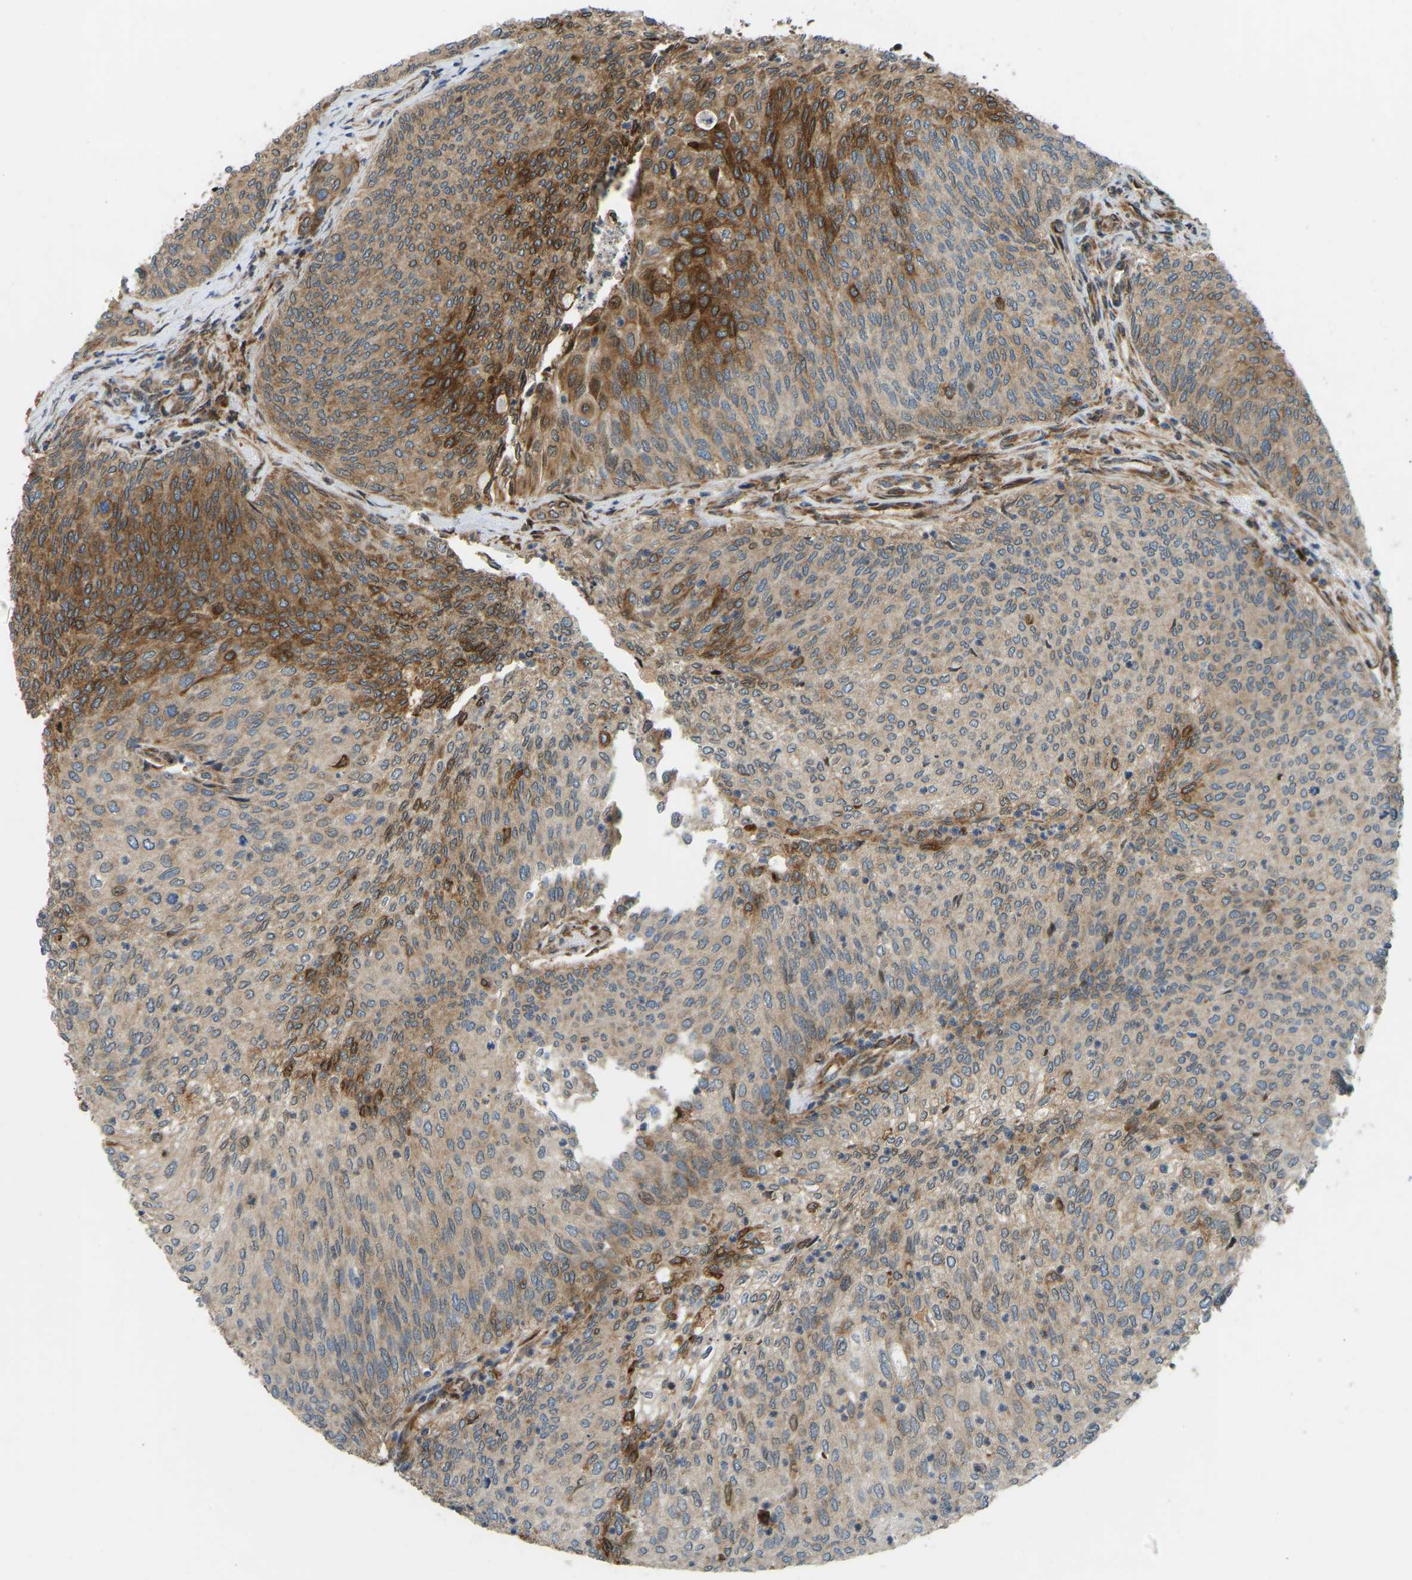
{"staining": {"intensity": "moderate", "quantity": ">75%", "location": "cytoplasmic/membranous"}, "tissue": "urothelial cancer", "cell_type": "Tumor cells", "image_type": "cancer", "snomed": [{"axis": "morphology", "description": "Urothelial carcinoma, Low grade"}, {"axis": "topography", "description": "Urinary bladder"}], "caption": "Moderate cytoplasmic/membranous expression is seen in about >75% of tumor cells in low-grade urothelial carcinoma. (Stains: DAB (3,3'-diaminobenzidine) in brown, nuclei in blue, Microscopy: brightfield microscopy at high magnification).", "gene": "OS9", "patient": {"sex": "female", "age": 79}}